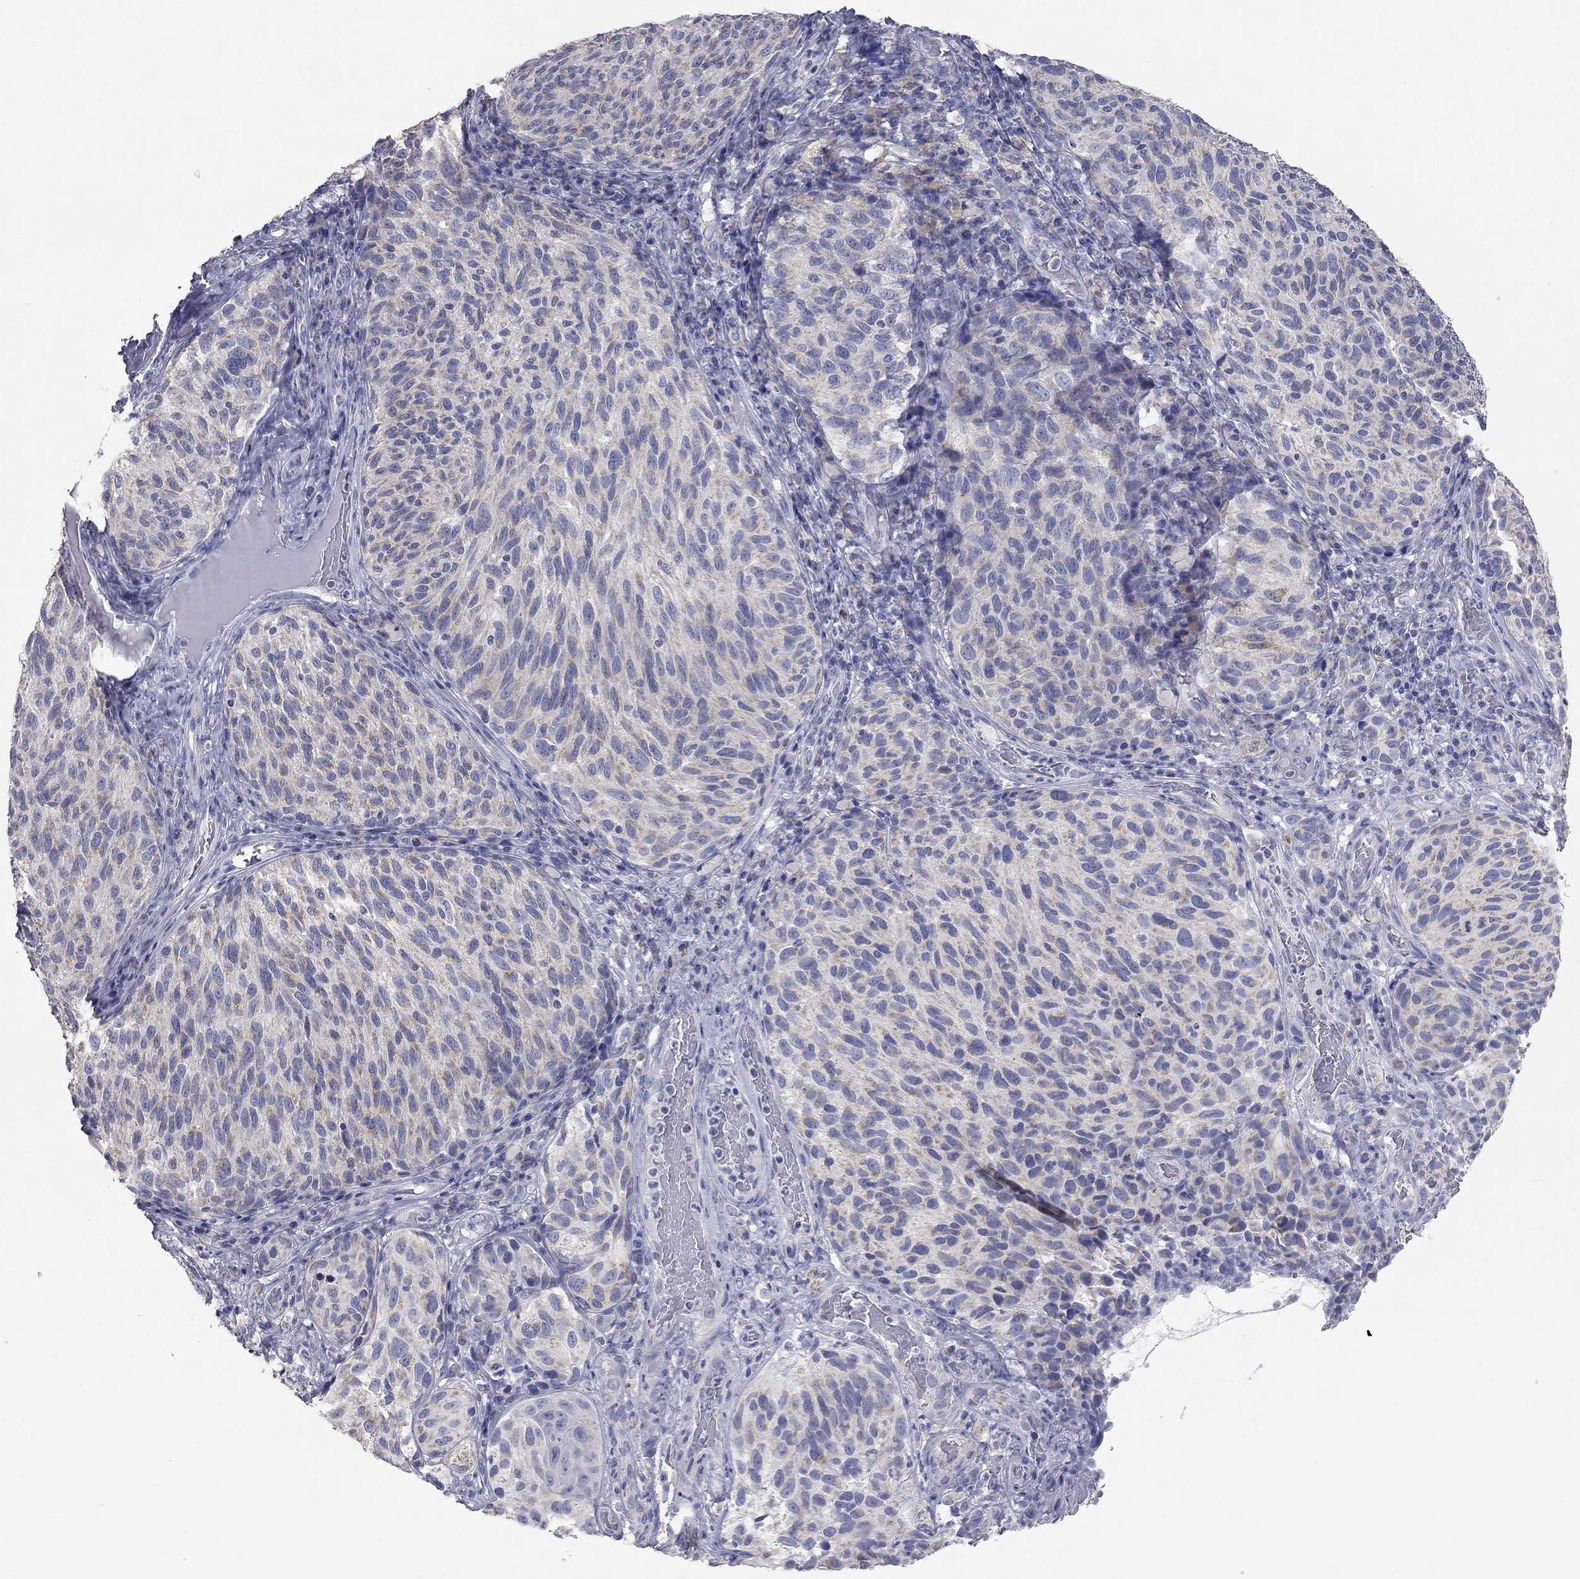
{"staining": {"intensity": "moderate", "quantity": "<25%", "location": "cytoplasmic/membranous"}, "tissue": "melanoma", "cell_type": "Tumor cells", "image_type": "cancer", "snomed": [{"axis": "morphology", "description": "Malignant melanoma, NOS"}, {"axis": "topography", "description": "Skin"}], "caption": "Melanoma was stained to show a protein in brown. There is low levels of moderate cytoplasmic/membranous expression in approximately <25% of tumor cells.", "gene": "CFAP161", "patient": {"sex": "female", "age": 73}}